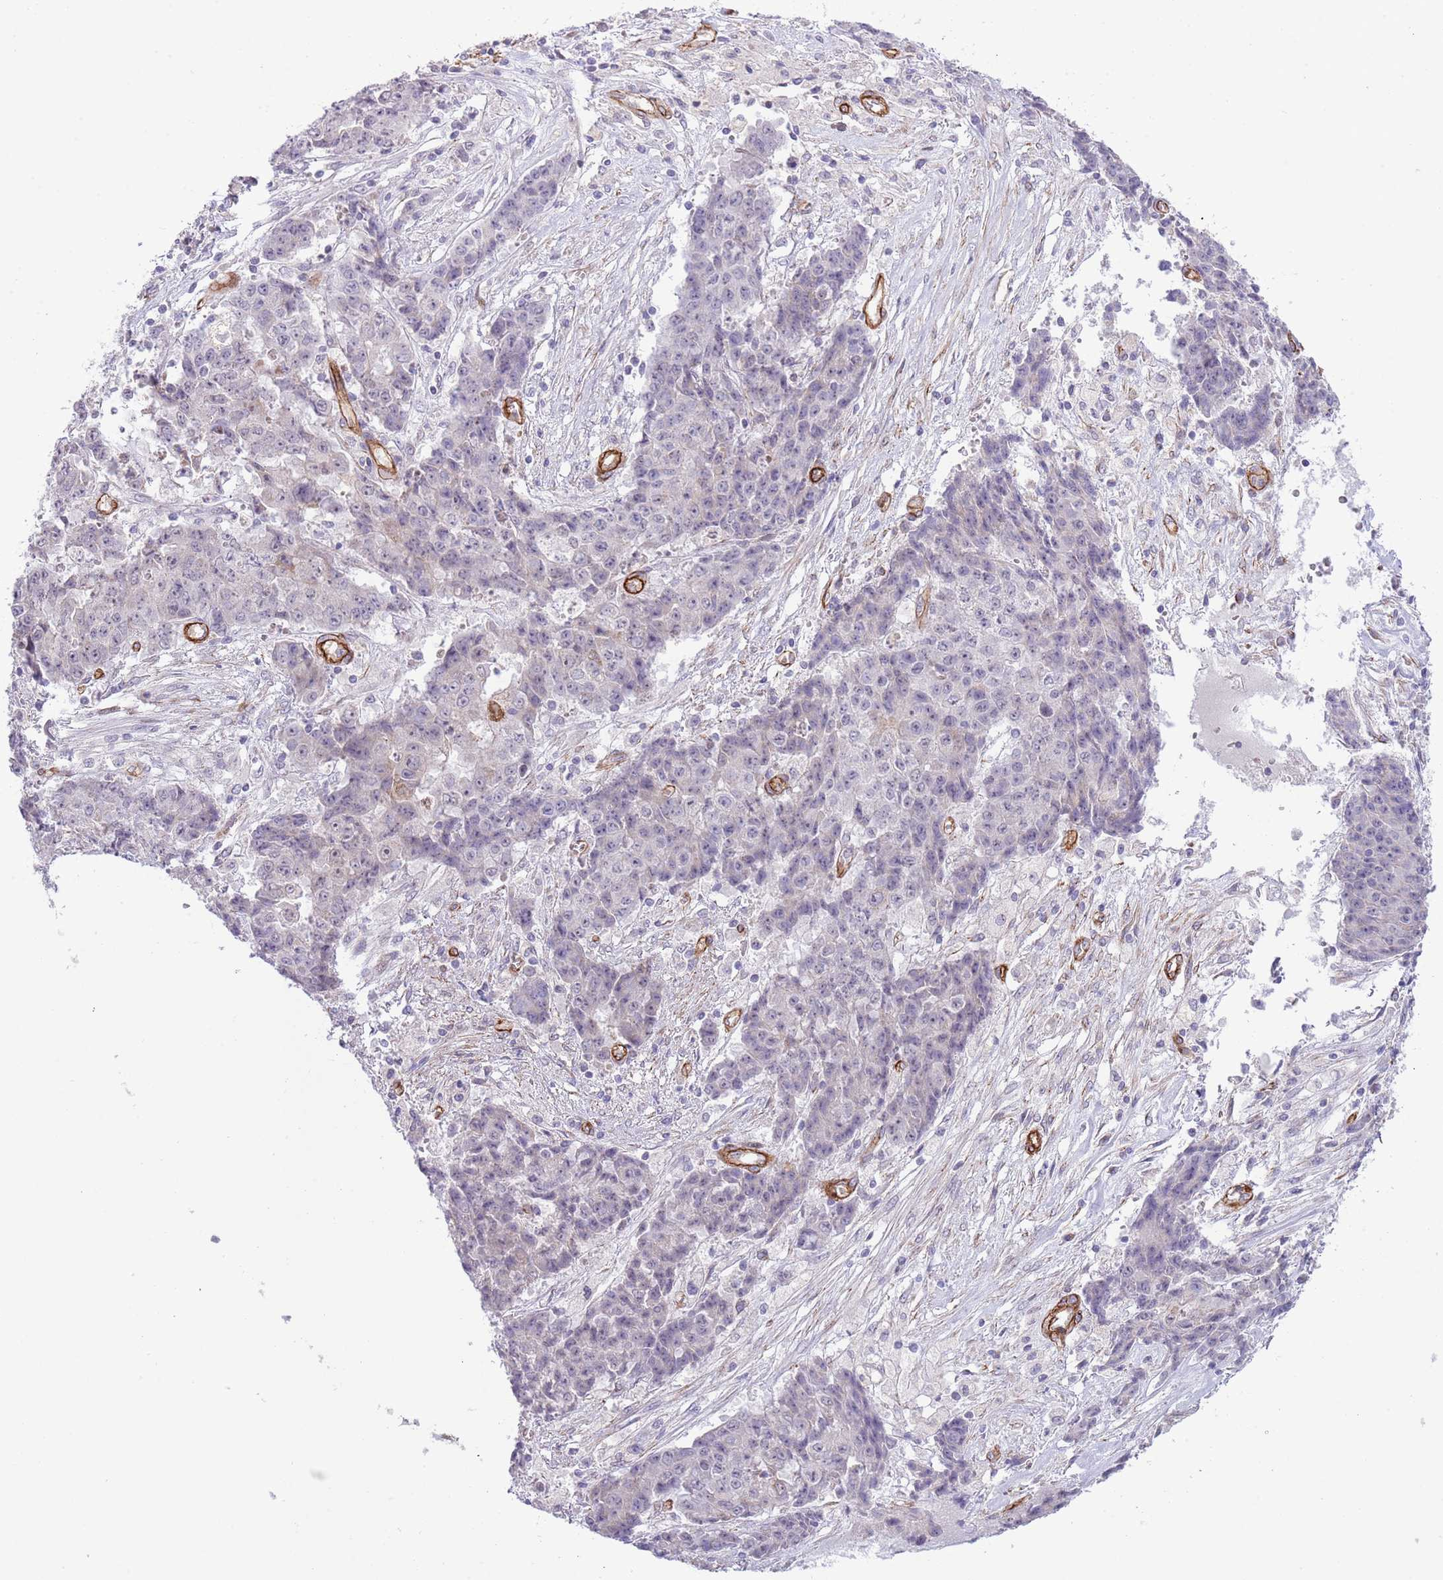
{"staining": {"intensity": "negative", "quantity": "none", "location": "none"}, "tissue": "ovarian cancer", "cell_type": "Tumor cells", "image_type": "cancer", "snomed": [{"axis": "morphology", "description": "Carcinoma, endometroid"}, {"axis": "topography", "description": "Ovary"}], "caption": "There is no significant expression in tumor cells of endometroid carcinoma (ovarian).", "gene": "NEK3", "patient": {"sex": "female", "age": 42}}